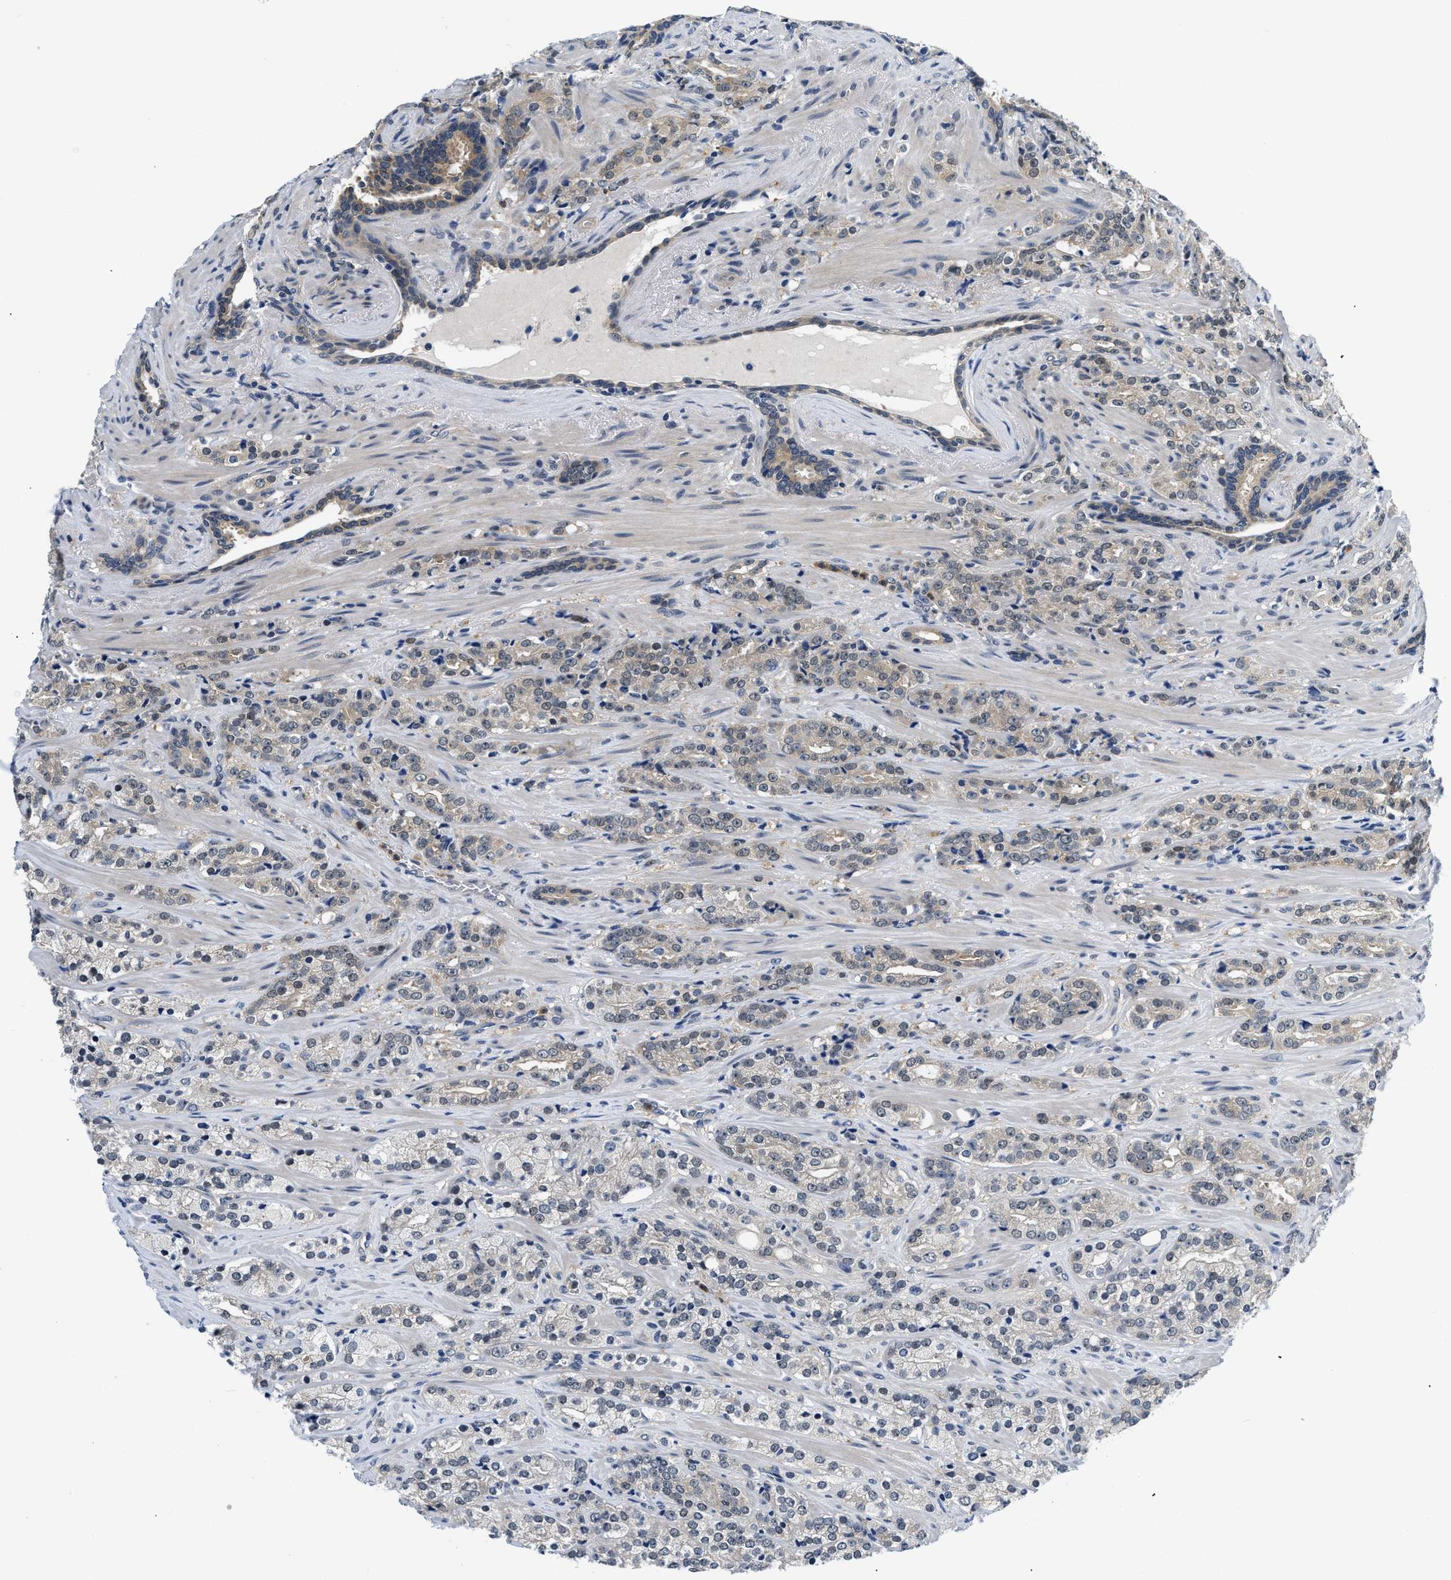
{"staining": {"intensity": "weak", "quantity": "<25%", "location": "cytoplasmic/membranous"}, "tissue": "prostate cancer", "cell_type": "Tumor cells", "image_type": "cancer", "snomed": [{"axis": "morphology", "description": "Adenocarcinoma, High grade"}, {"axis": "topography", "description": "Prostate"}], "caption": "DAB immunohistochemical staining of human prostate adenocarcinoma (high-grade) shows no significant positivity in tumor cells. The staining is performed using DAB brown chromogen with nuclei counter-stained in using hematoxylin.", "gene": "SMAD4", "patient": {"sex": "male", "age": 71}}